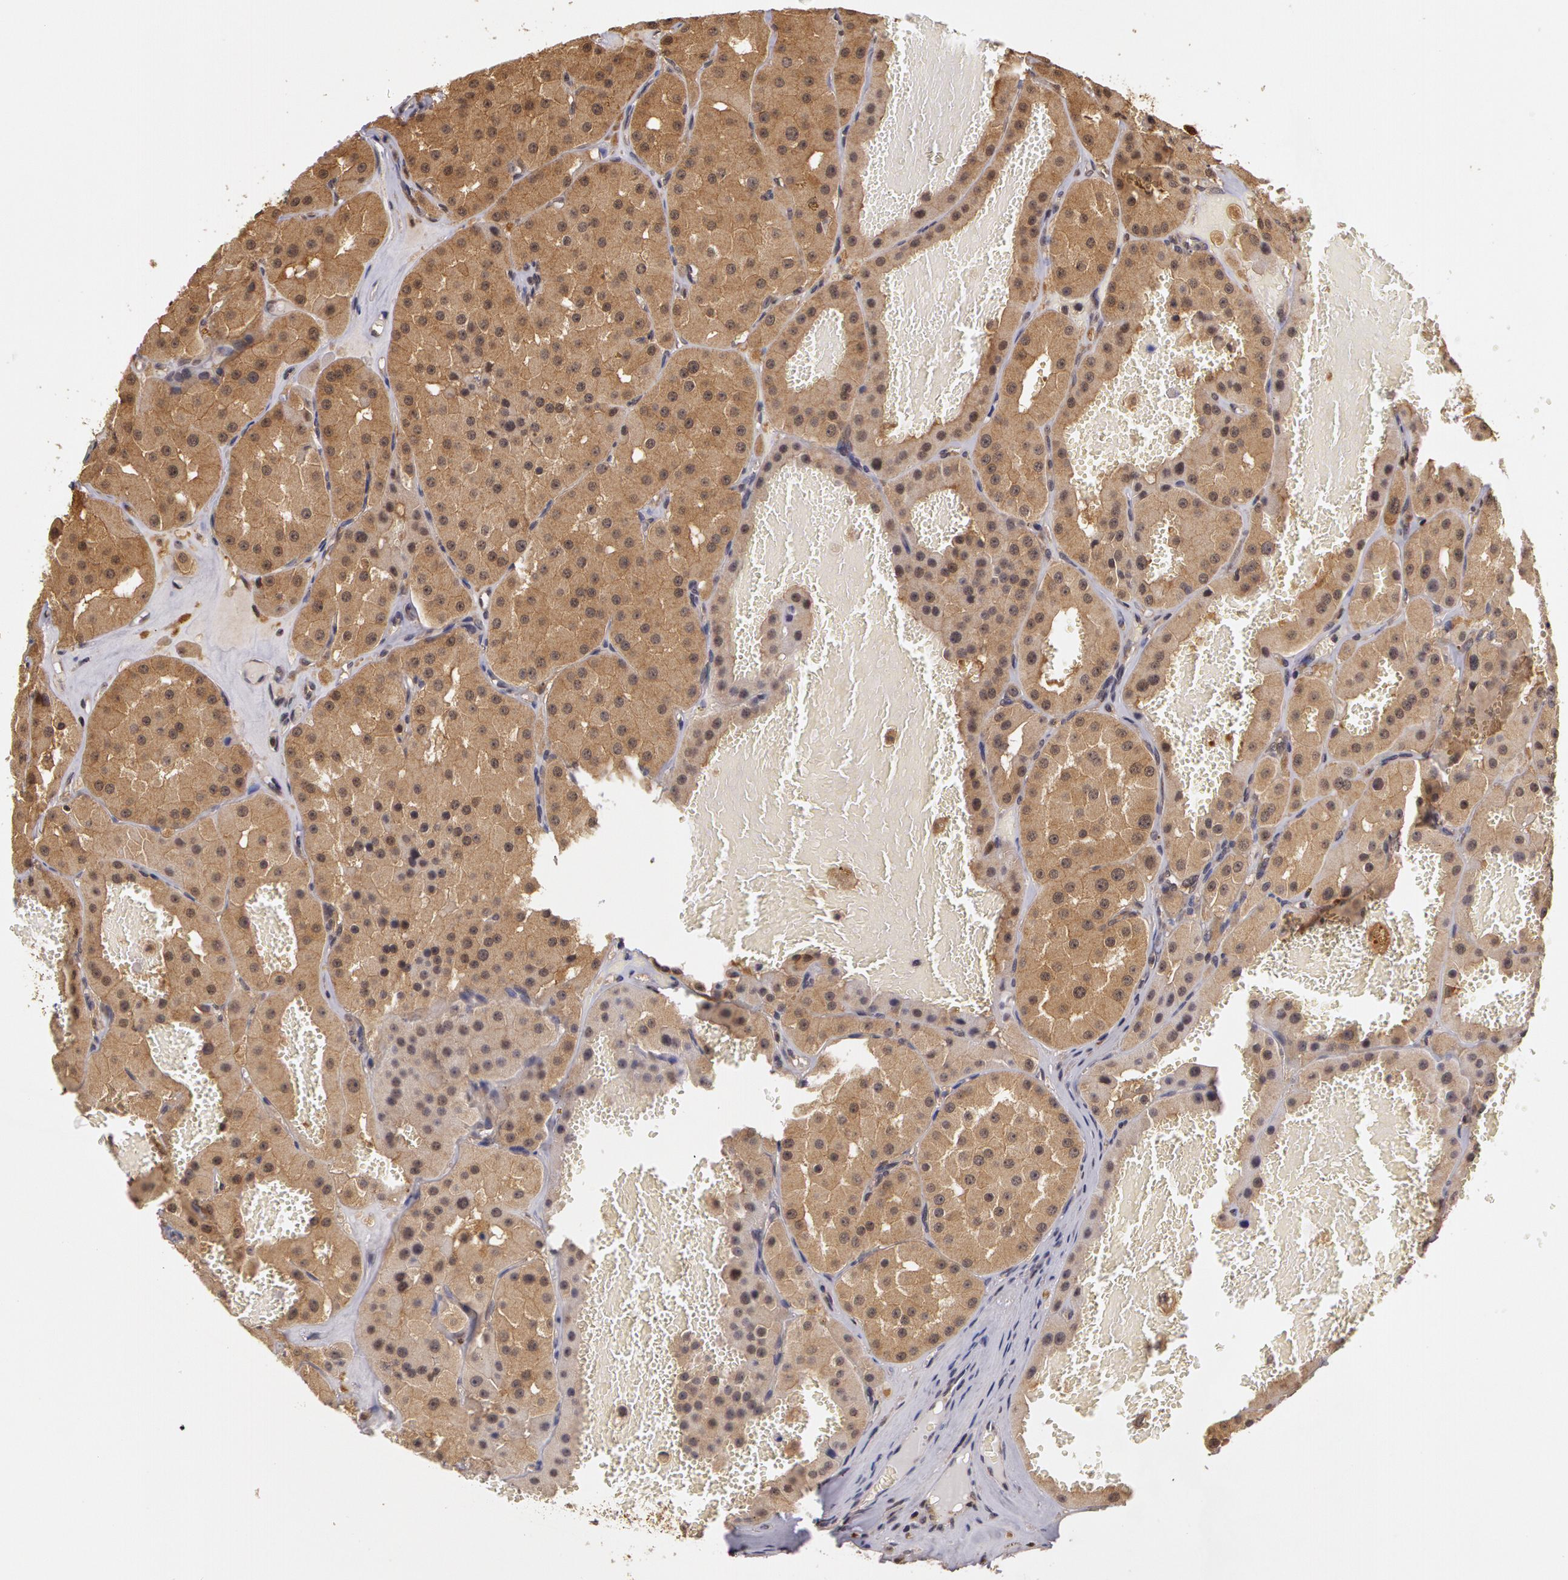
{"staining": {"intensity": "weak", "quantity": ">75%", "location": "cytoplasmic/membranous"}, "tissue": "renal cancer", "cell_type": "Tumor cells", "image_type": "cancer", "snomed": [{"axis": "morphology", "description": "Adenocarcinoma, uncertain malignant potential"}, {"axis": "topography", "description": "Kidney"}], "caption": "Renal cancer (adenocarcinoma,  uncertain malignant potential) tissue shows weak cytoplasmic/membranous staining in approximately >75% of tumor cells, visualized by immunohistochemistry. (Brightfield microscopy of DAB IHC at high magnification).", "gene": "AHSA1", "patient": {"sex": "male", "age": 63}}